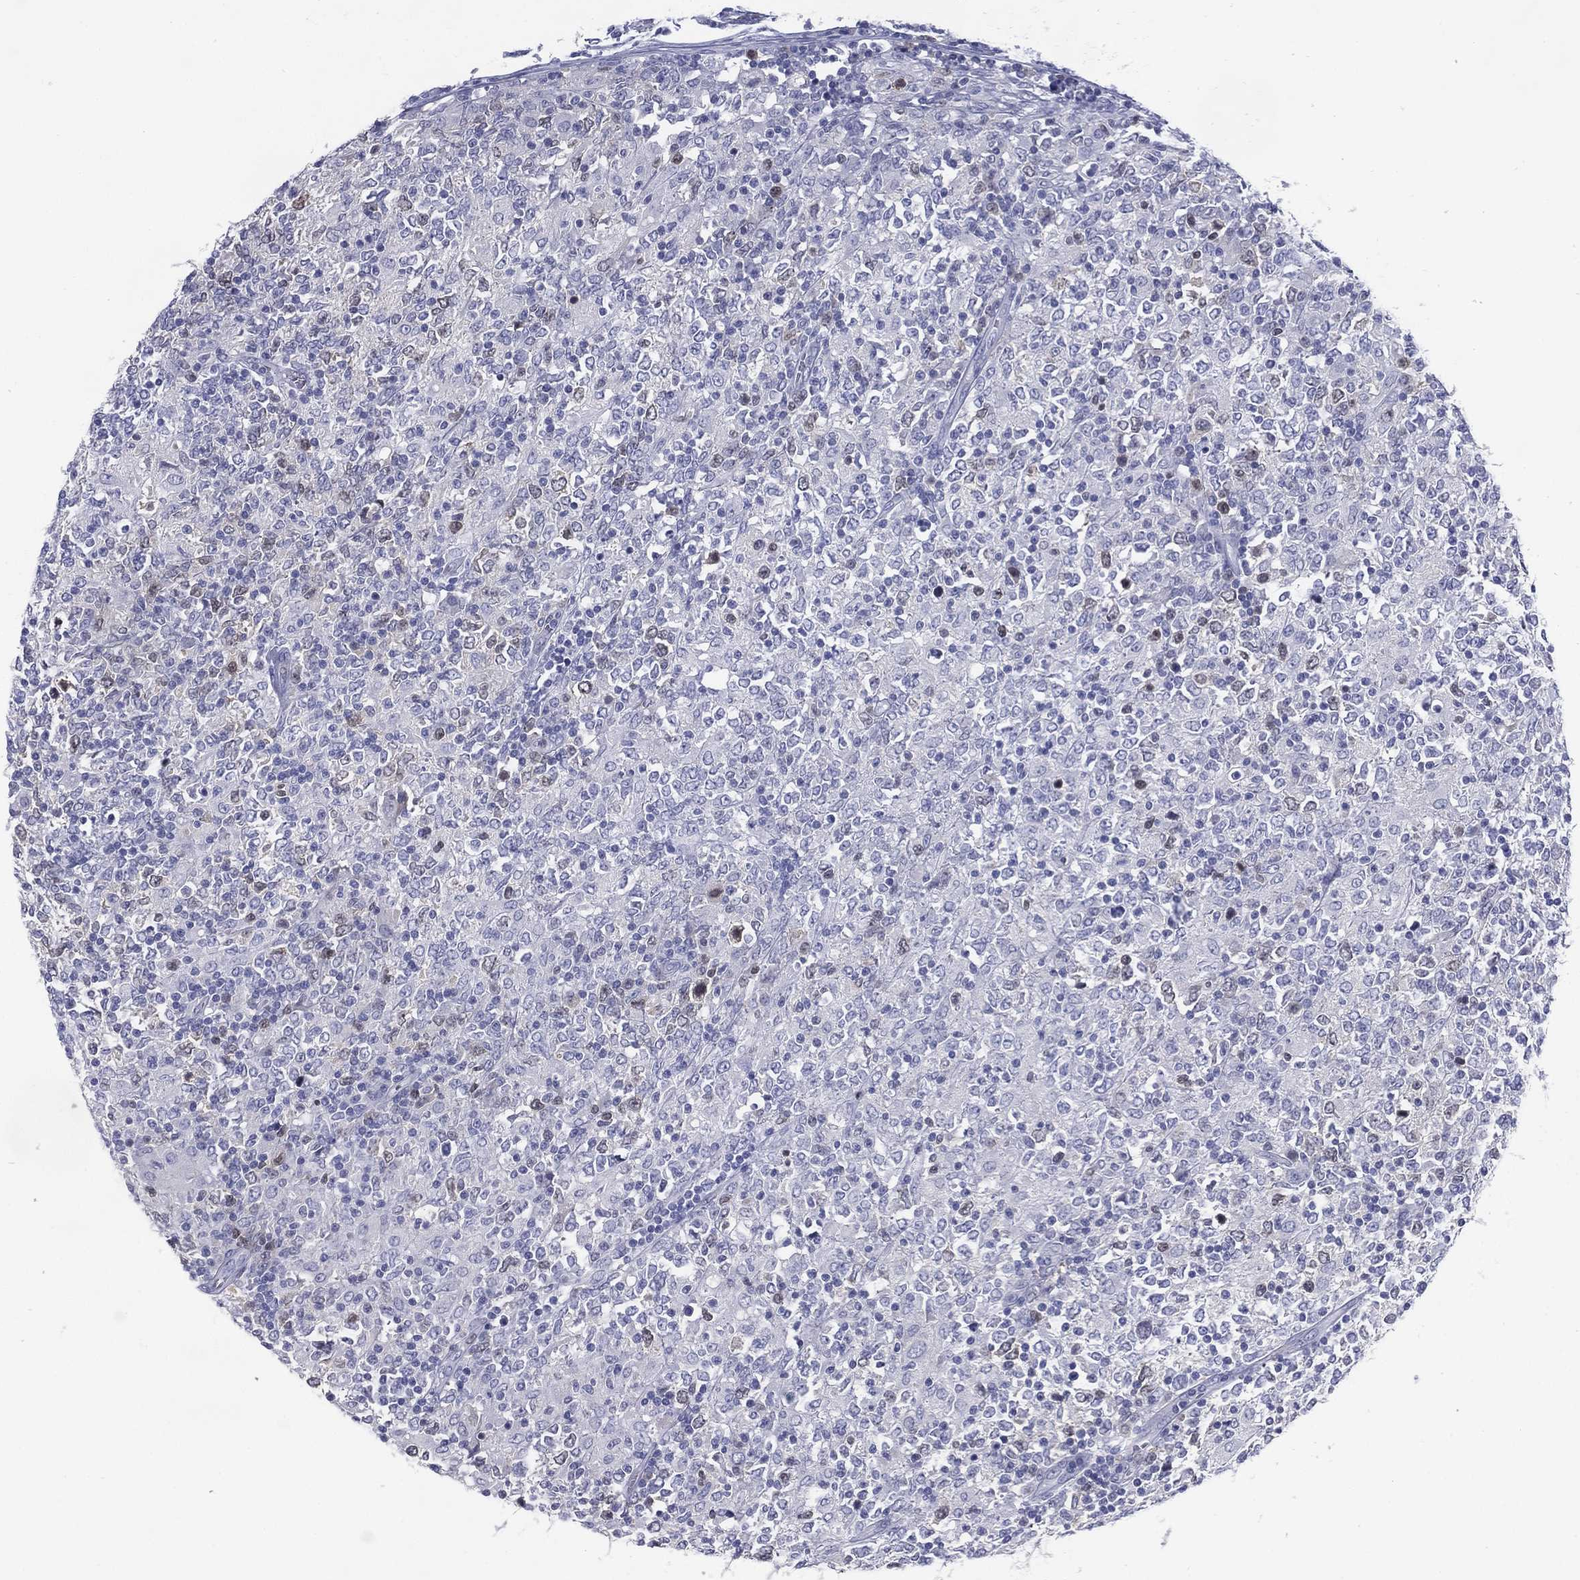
{"staining": {"intensity": "negative", "quantity": "none", "location": "none"}, "tissue": "lymphoma", "cell_type": "Tumor cells", "image_type": "cancer", "snomed": [{"axis": "morphology", "description": "Malignant lymphoma, non-Hodgkin's type, High grade"}, {"axis": "topography", "description": "Lymph node"}], "caption": "High magnification brightfield microscopy of lymphoma stained with DAB (brown) and counterstained with hematoxylin (blue): tumor cells show no significant staining. (Stains: DAB (3,3'-diaminobenzidine) immunohistochemistry with hematoxylin counter stain, Microscopy: brightfield microscopy at high magnification).", "gene": "KIF2C", "patient": {"sex": "female", "age": 84}}